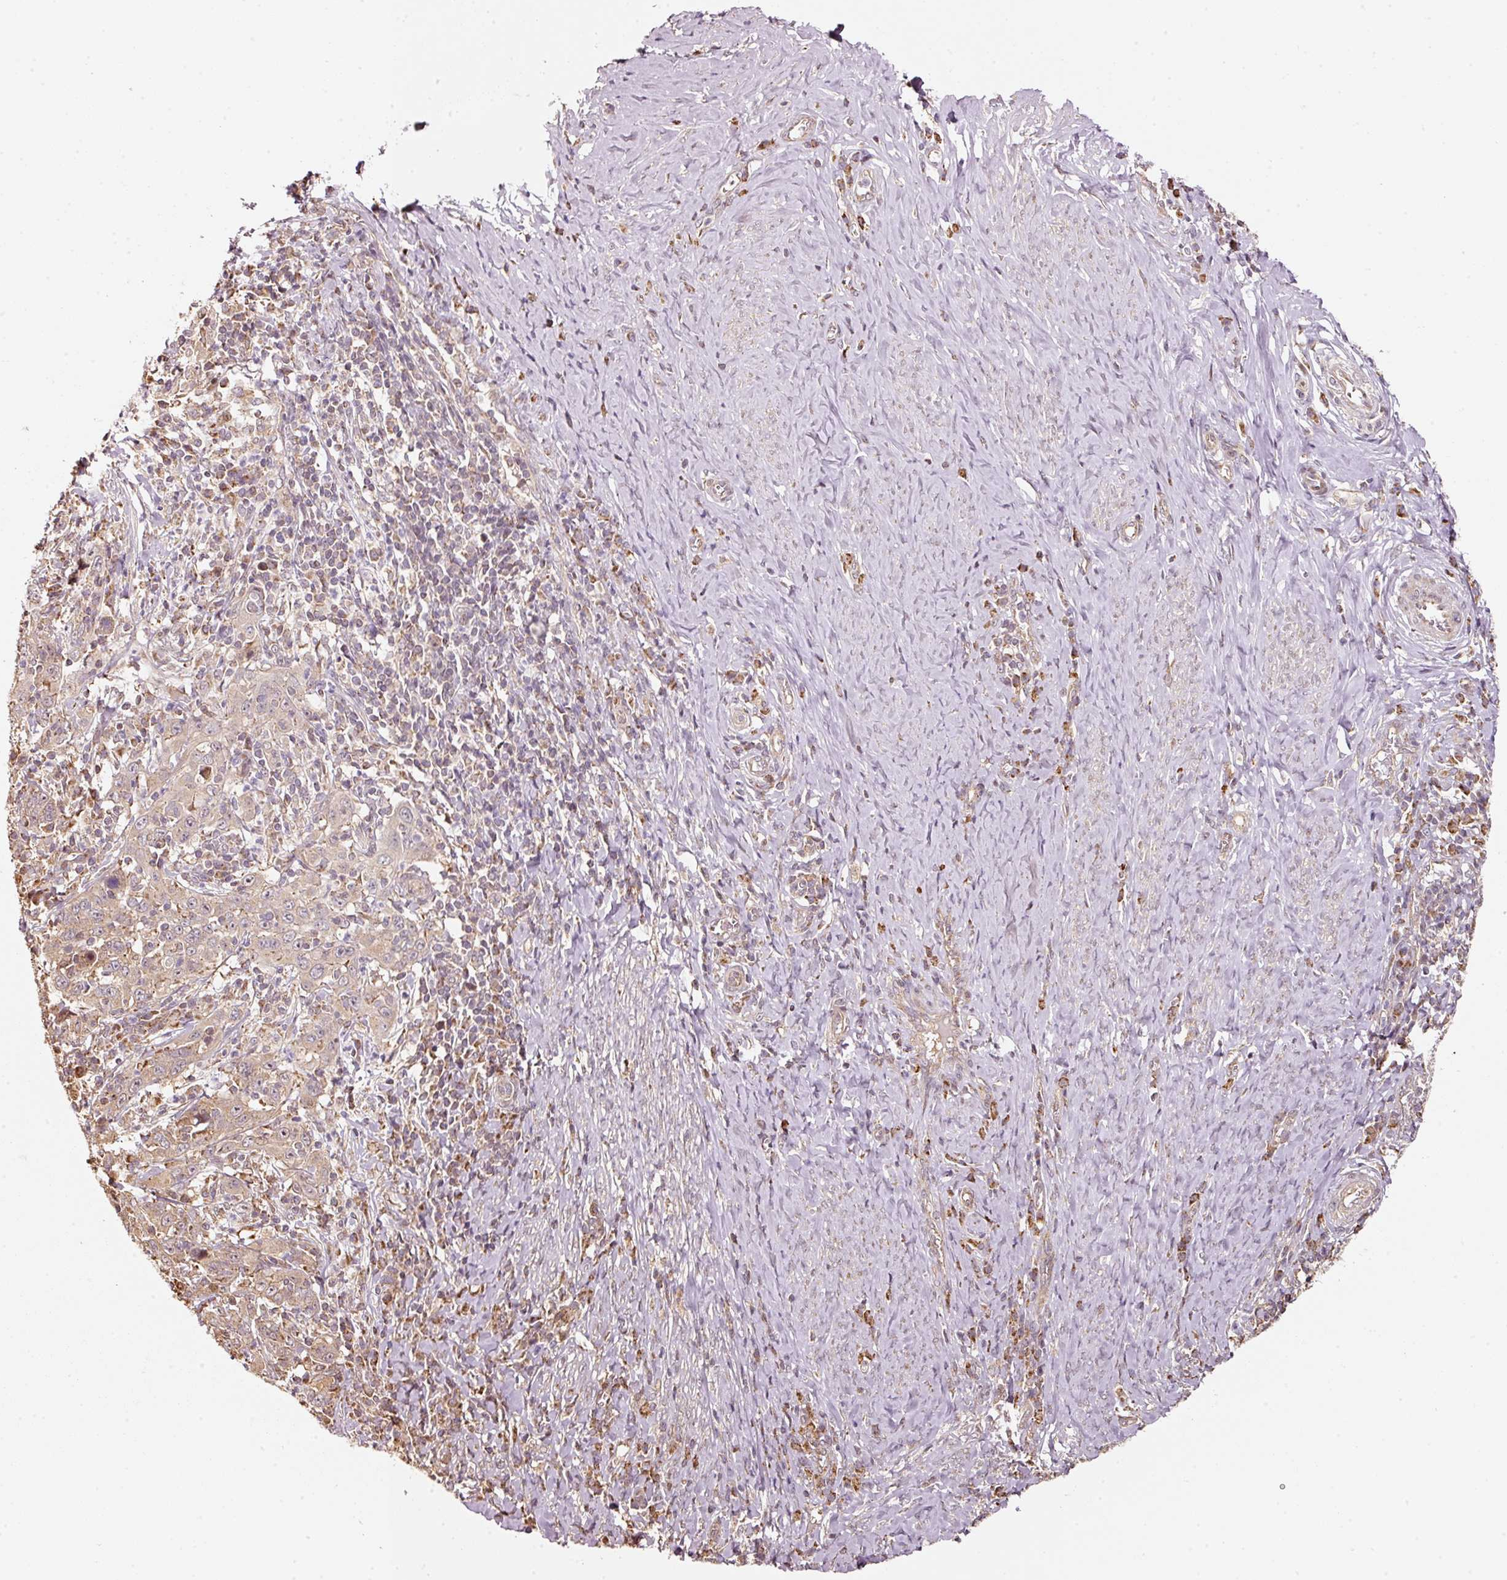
{"staining": {"intensity": "weak", "quantity": ">75%", "location": "cytoplasmic/membranous"}, "tissue": "cervical cancer", "cell_type": "Tumor cells", "image_type": "cancer", "snomed": [{"axis": "morphology", "description": "Squamous cell carcinoma, NOS"}, {"axis": "topography", "description": "Cervix"}], "caption": "A photomicrograph of cervical cancer (squamous cell carcinoma) stained for a protein exhibits weak cytoplasmic/membranous brown staining in tumor cells. The protein is shown in brown color, while the nuclei are stained blue.", "gene": "RAB35", "patient": {"sex": "female", "age": 46}}